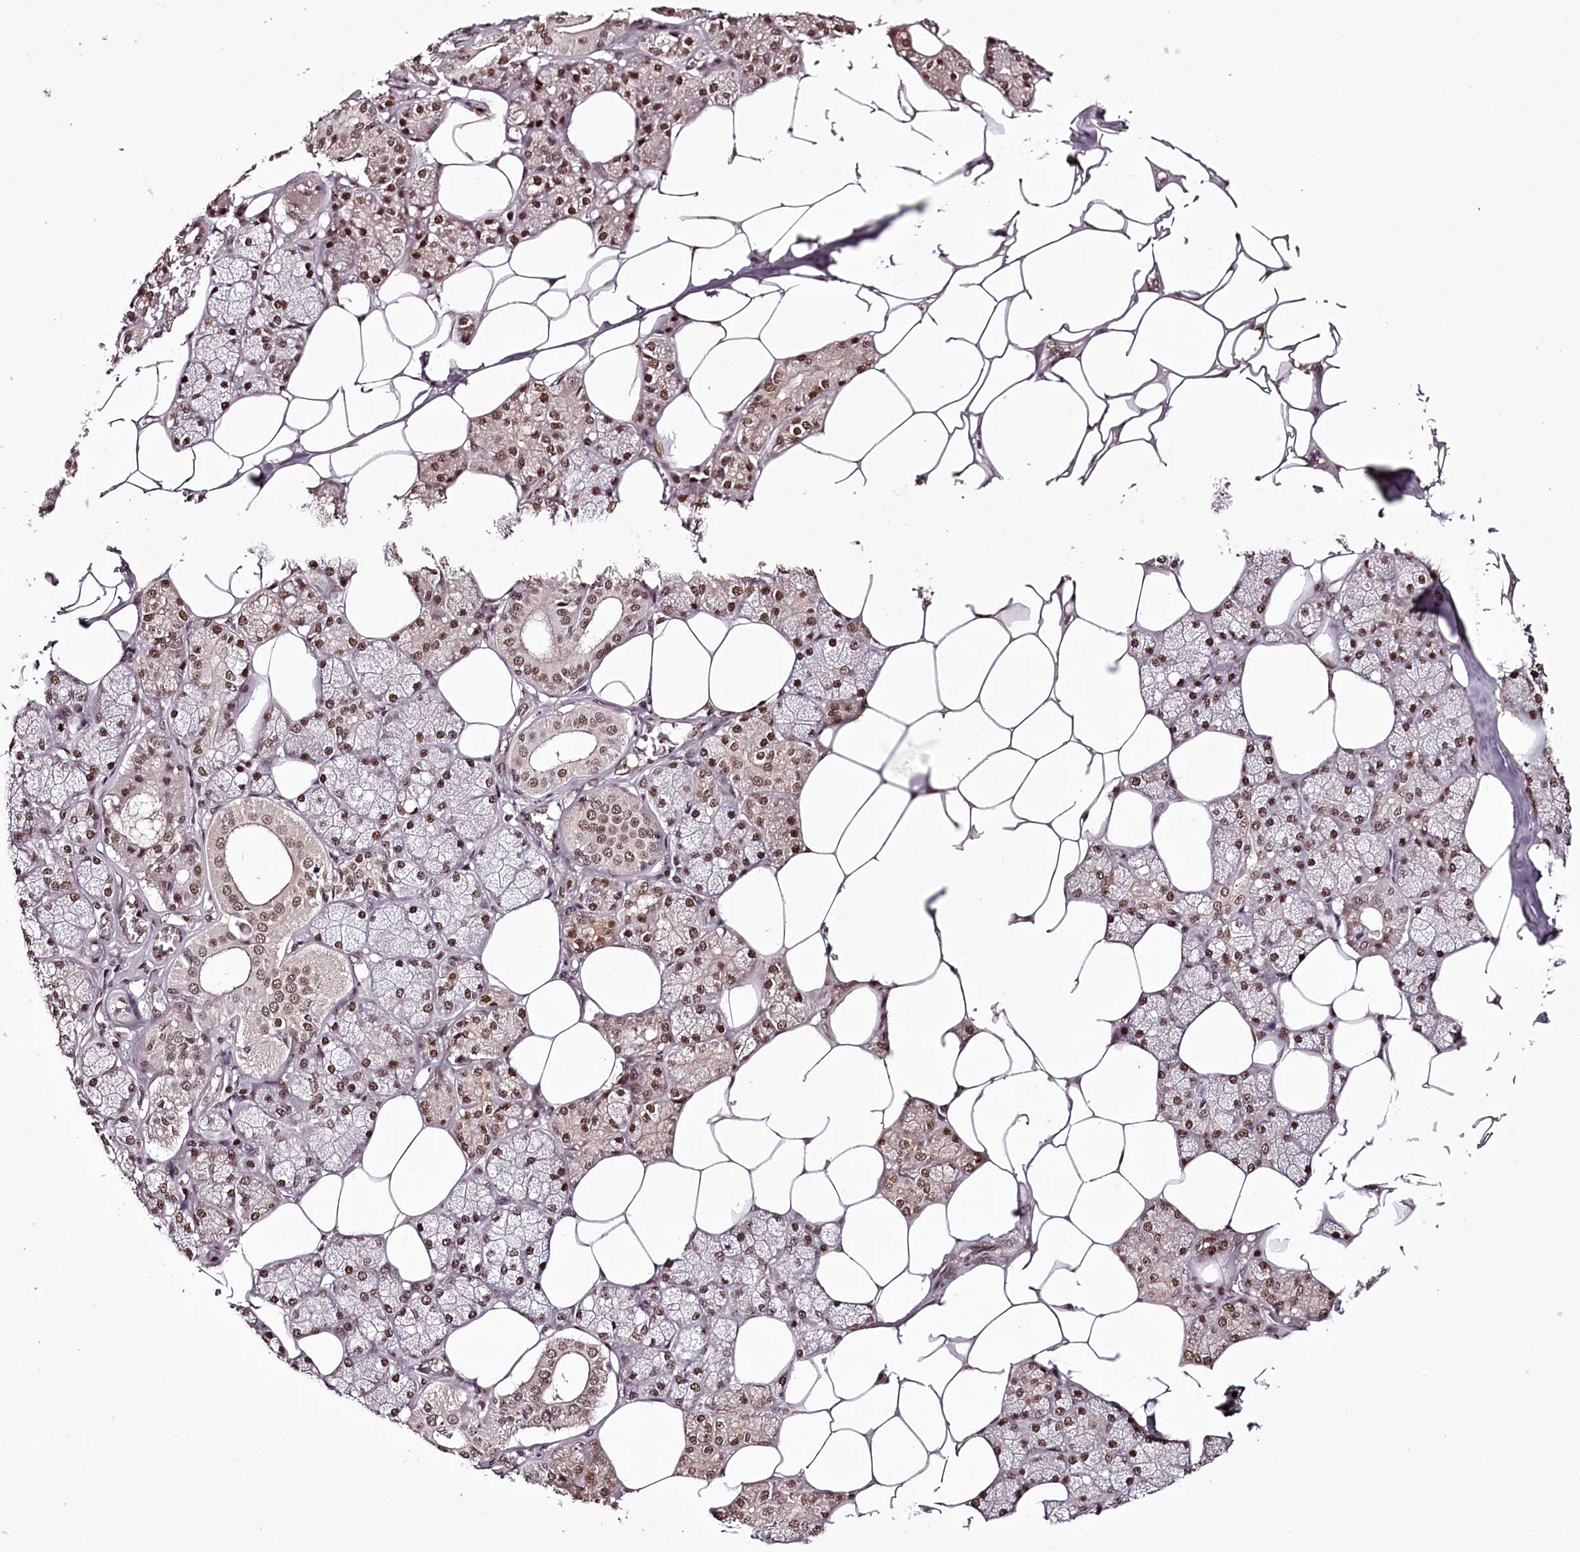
{"staining": {"intensity": "strong", "quantity": ">75%", "location": "nuclear"}, "tissue": "salivary gland", "cell_type": "Glandular cells", "image_type": "normal", "snomed": [{"axis": "morphology", "description": "Normal tissue, NOS"}, {"axis": "topography", "description": "Salivary gland"}], "caption": "Immunohistochemistry micrograph of benign salivary gland: salivary gland stained using immunohistochemistry reveals high levels of strong protein expression localized specifically in the nuclear of glandular cells, appearing as a nuclear brown color.", "gene": "TTC33", "patient": {"sex": "male", "age": 62}}